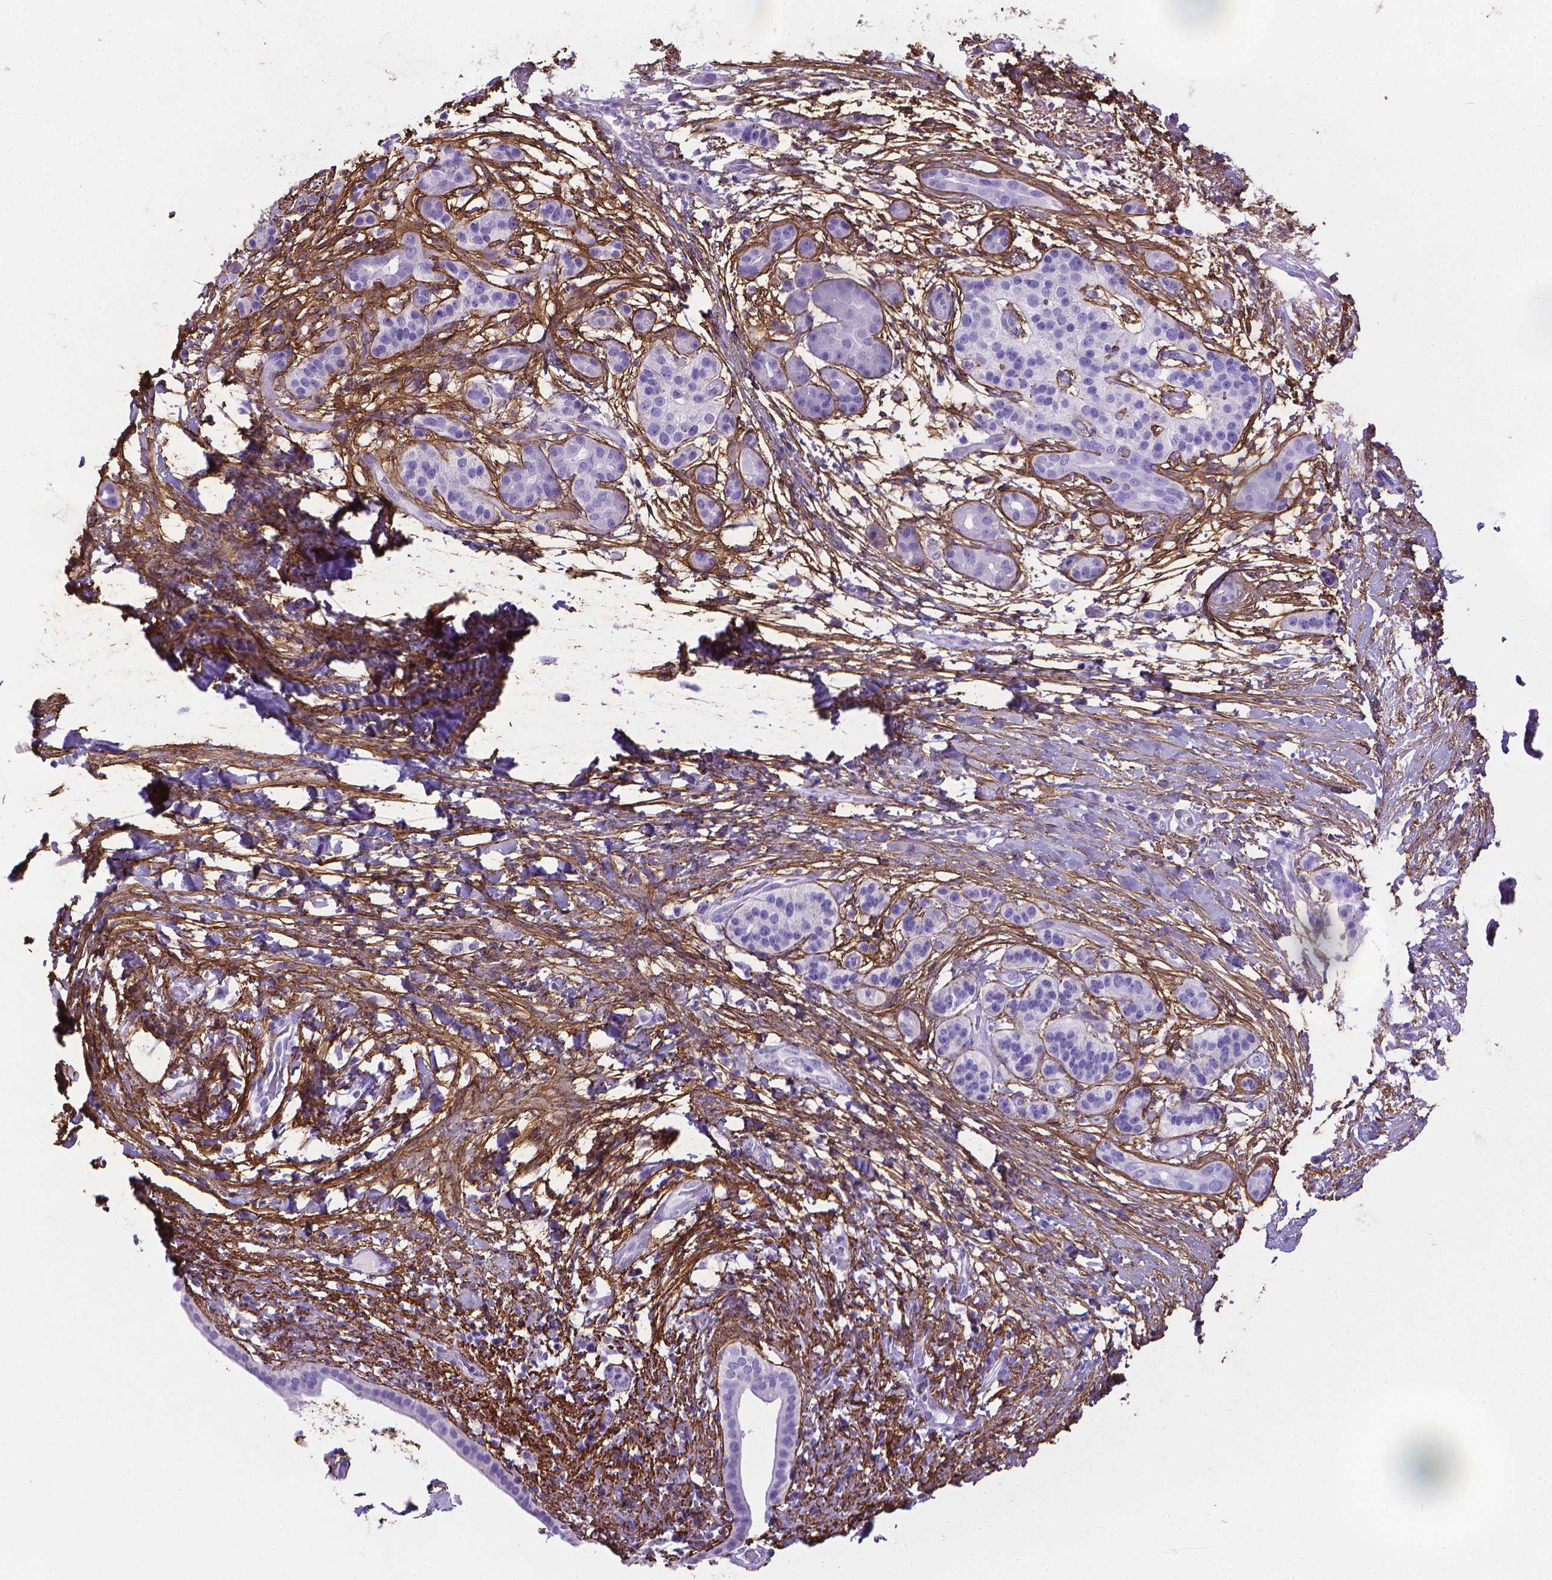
{"staining": {"intensity": "negative", "quantity": "none", "location": "none"}, "tissue": "pancreatic cancer", "cell_type": "Tumor cells", "image_type": "cancer", "snomed": [{"axis": "morphology", "description": "Adenocarcinoma, NOS"}, {"axis": "topography", "description": "Pancreas"}], "caption": "Tumor cells are negative for brown protein staining in adenocarcinoma (pancreatic).", "gene": "MFAP2", "patient": {"sex": "female", "age": 72}}